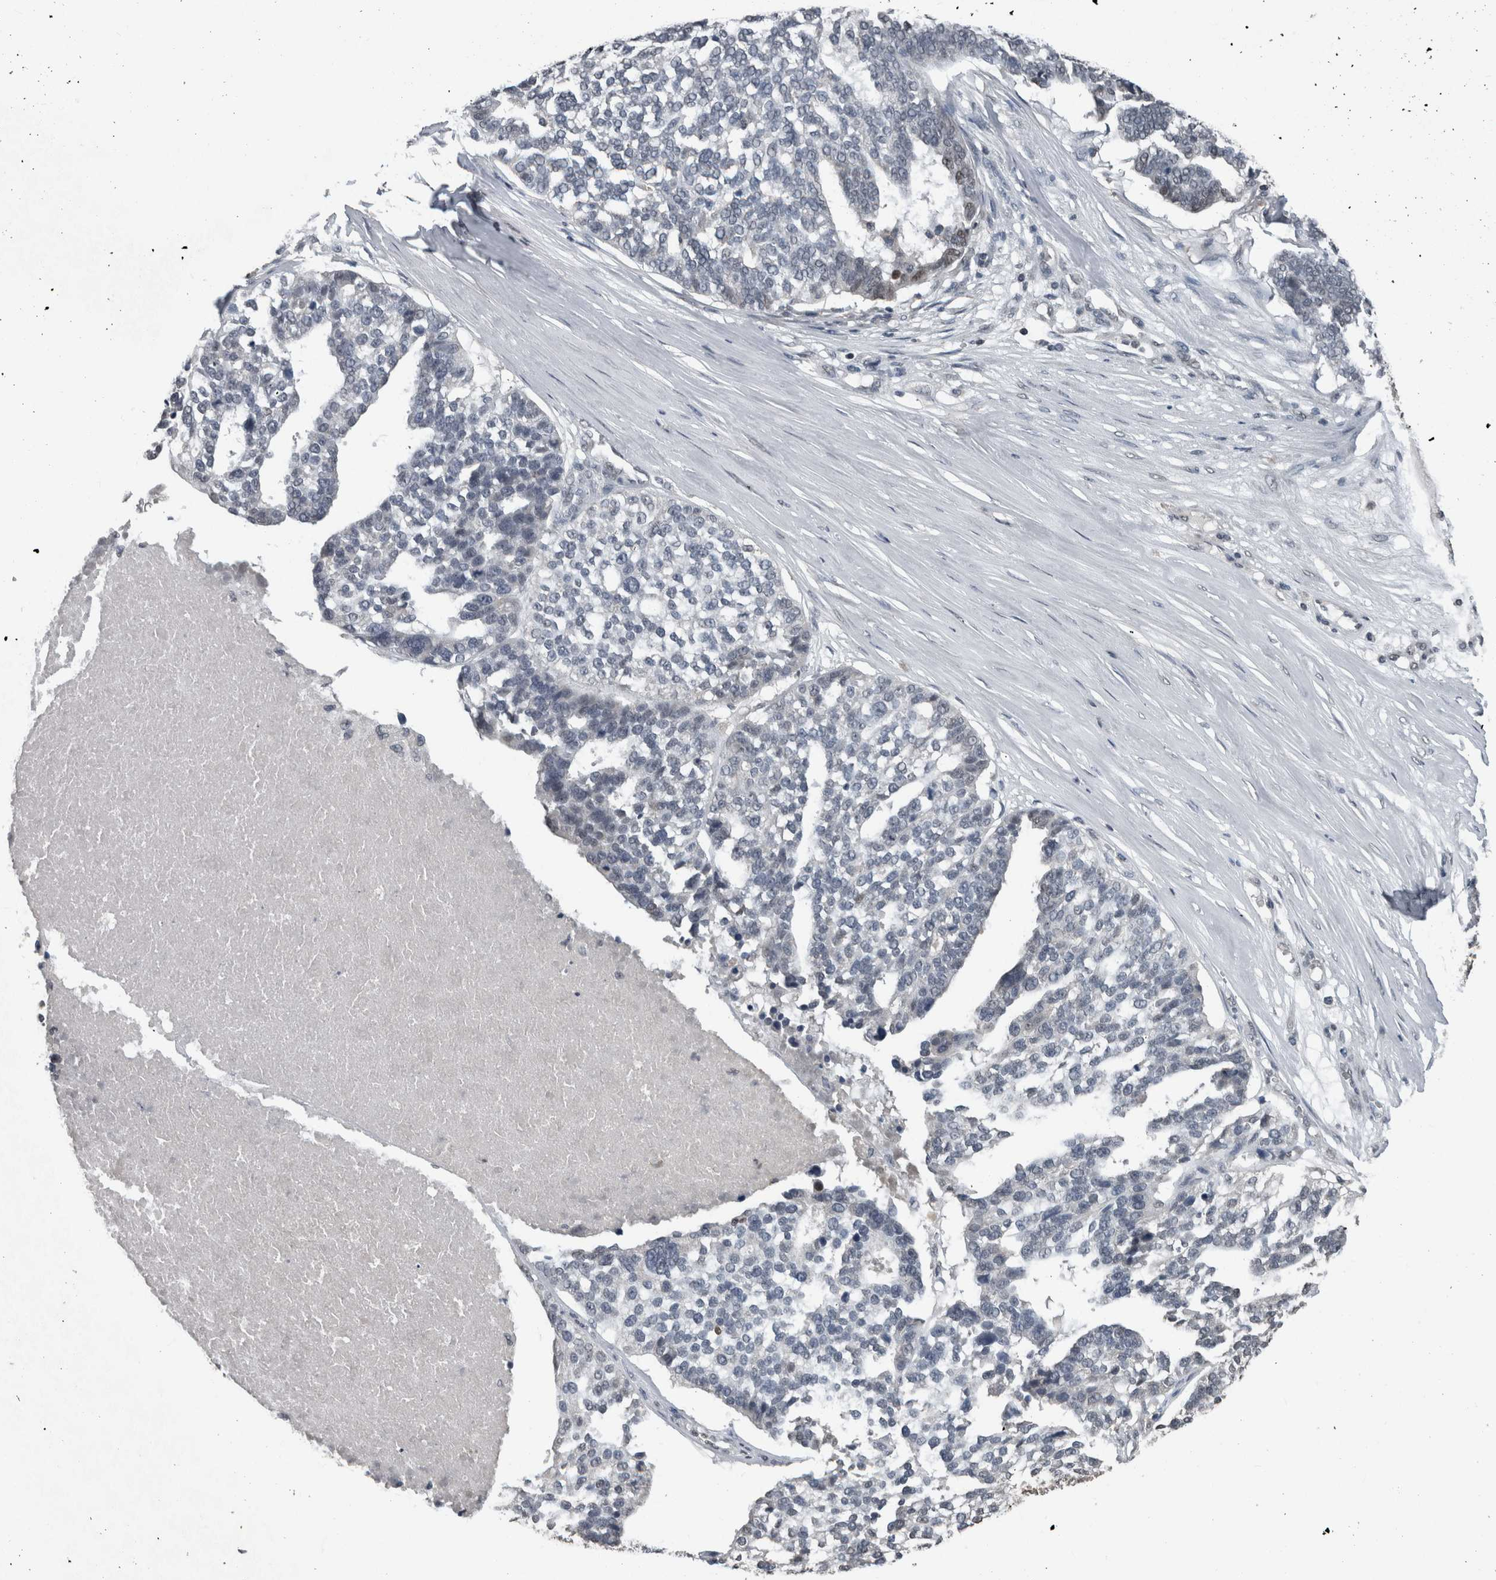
{"staining": {"intensity": "negative", "quantity": "none", "location": "none"}, "tissue": "ovarian cancer", "cell_type": "Tumor cells", "image_type": "cancer", "snomed": [{"axis": "morphology", "description": "Cystadenocarcinoma, serous, NOS"}, {"axis": "topography", "description": "Ovary"}], "caption": "Human ovarian serous cystadenocarcinoma stained for a protein using IHC reveals no staining in tumor cells.", "gene": "MAFF", "patient": {"sex": "female", "age": 59}}